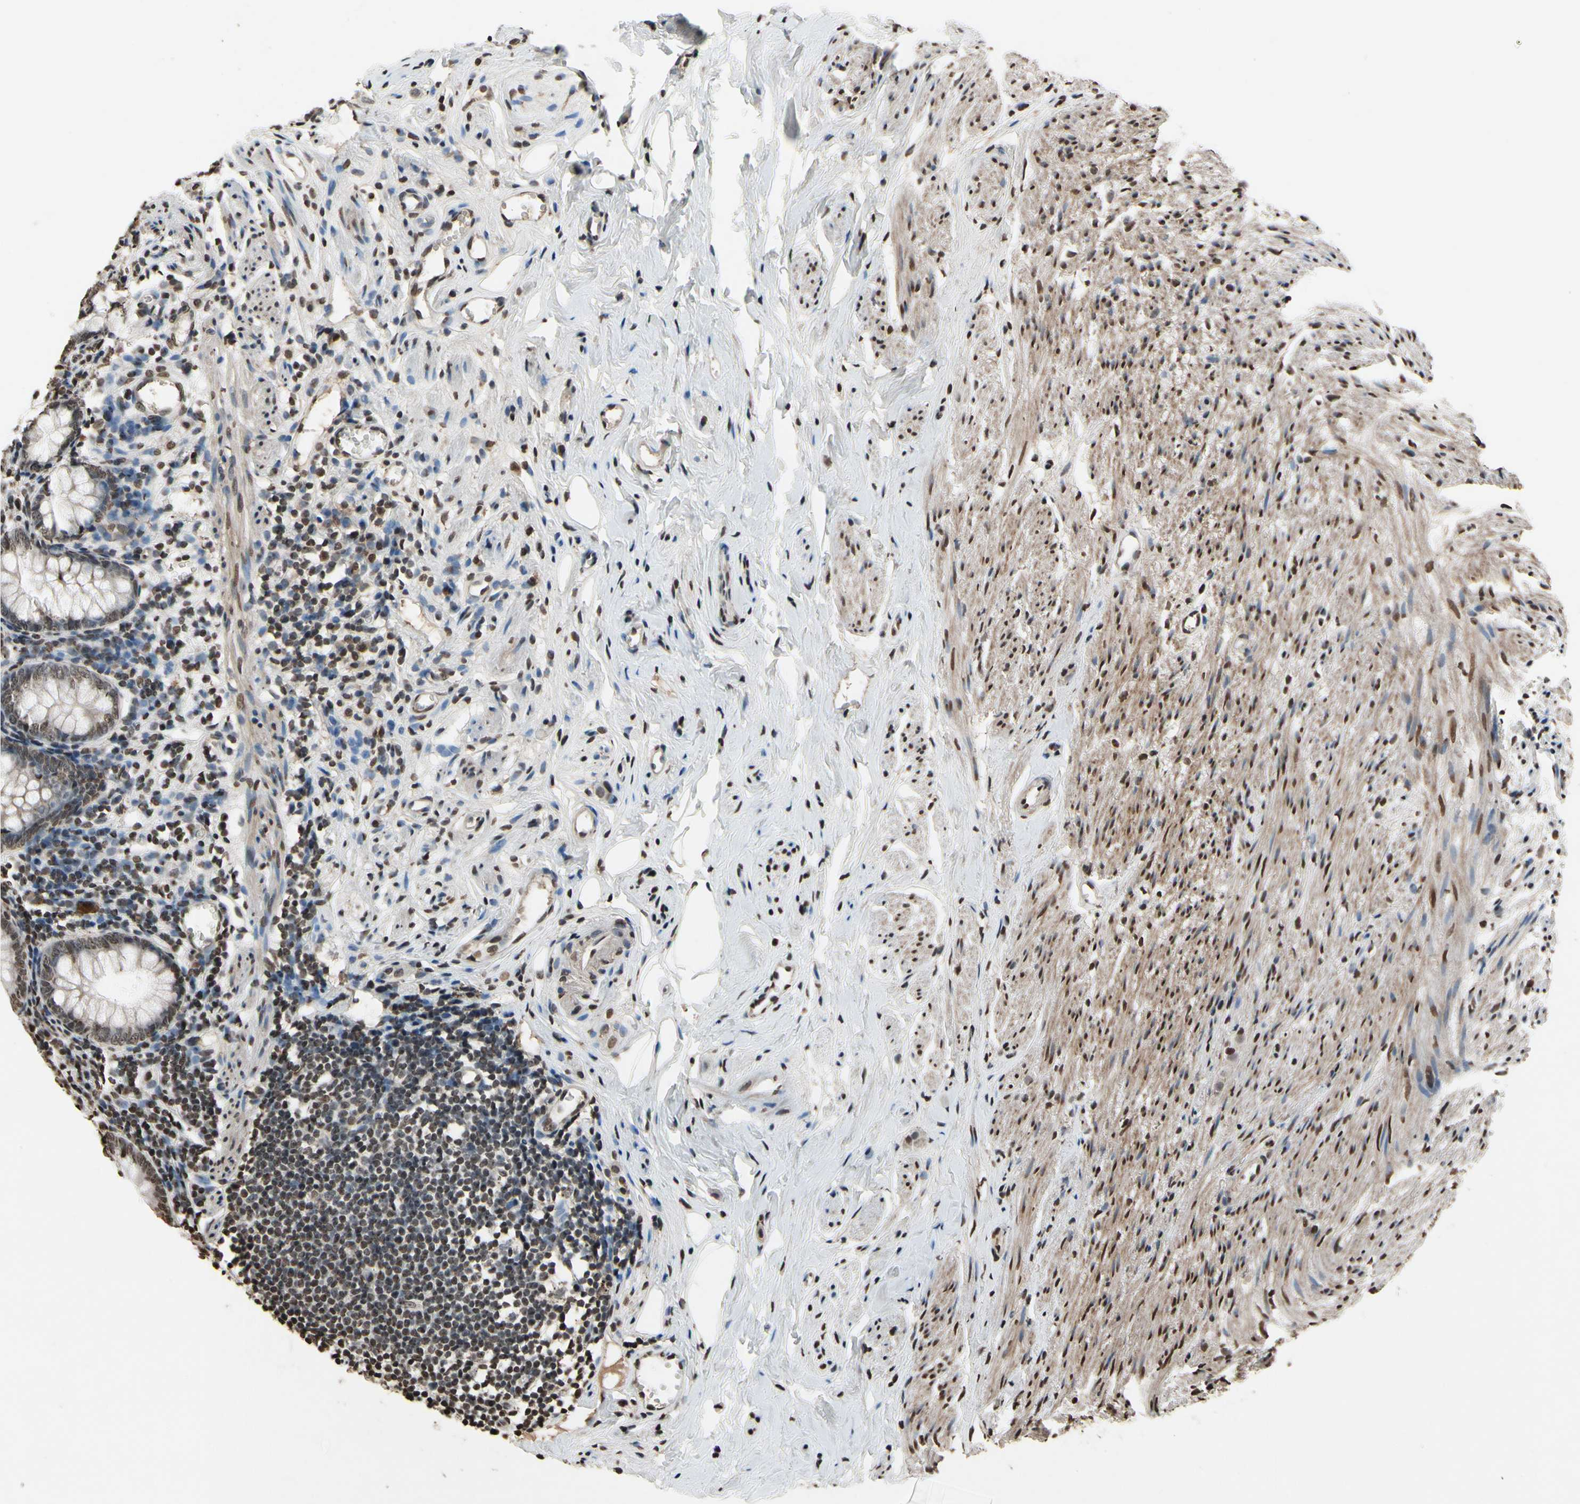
{"staining": {"intensity": "moderate", "quantity": ">75%", "location": "nuclear"}, "tissue": "appendix", "cell_type": "Glandular cells", "image_type": "normal", "snomed": [{"axis": "morphology", "description": "Normal tissue, NOS"}, {"axis": "topography", "description": "Appendix"}], "caption": "Immunohistochemistry of normal appendix exhibits medium levels of moderate nuclear expression in approximately >75% of glandular cells. (IHC, brightfield microscopy, high magnification).", "gene": "HIPK2", "patient": {"sex": "female", "age": 77}}